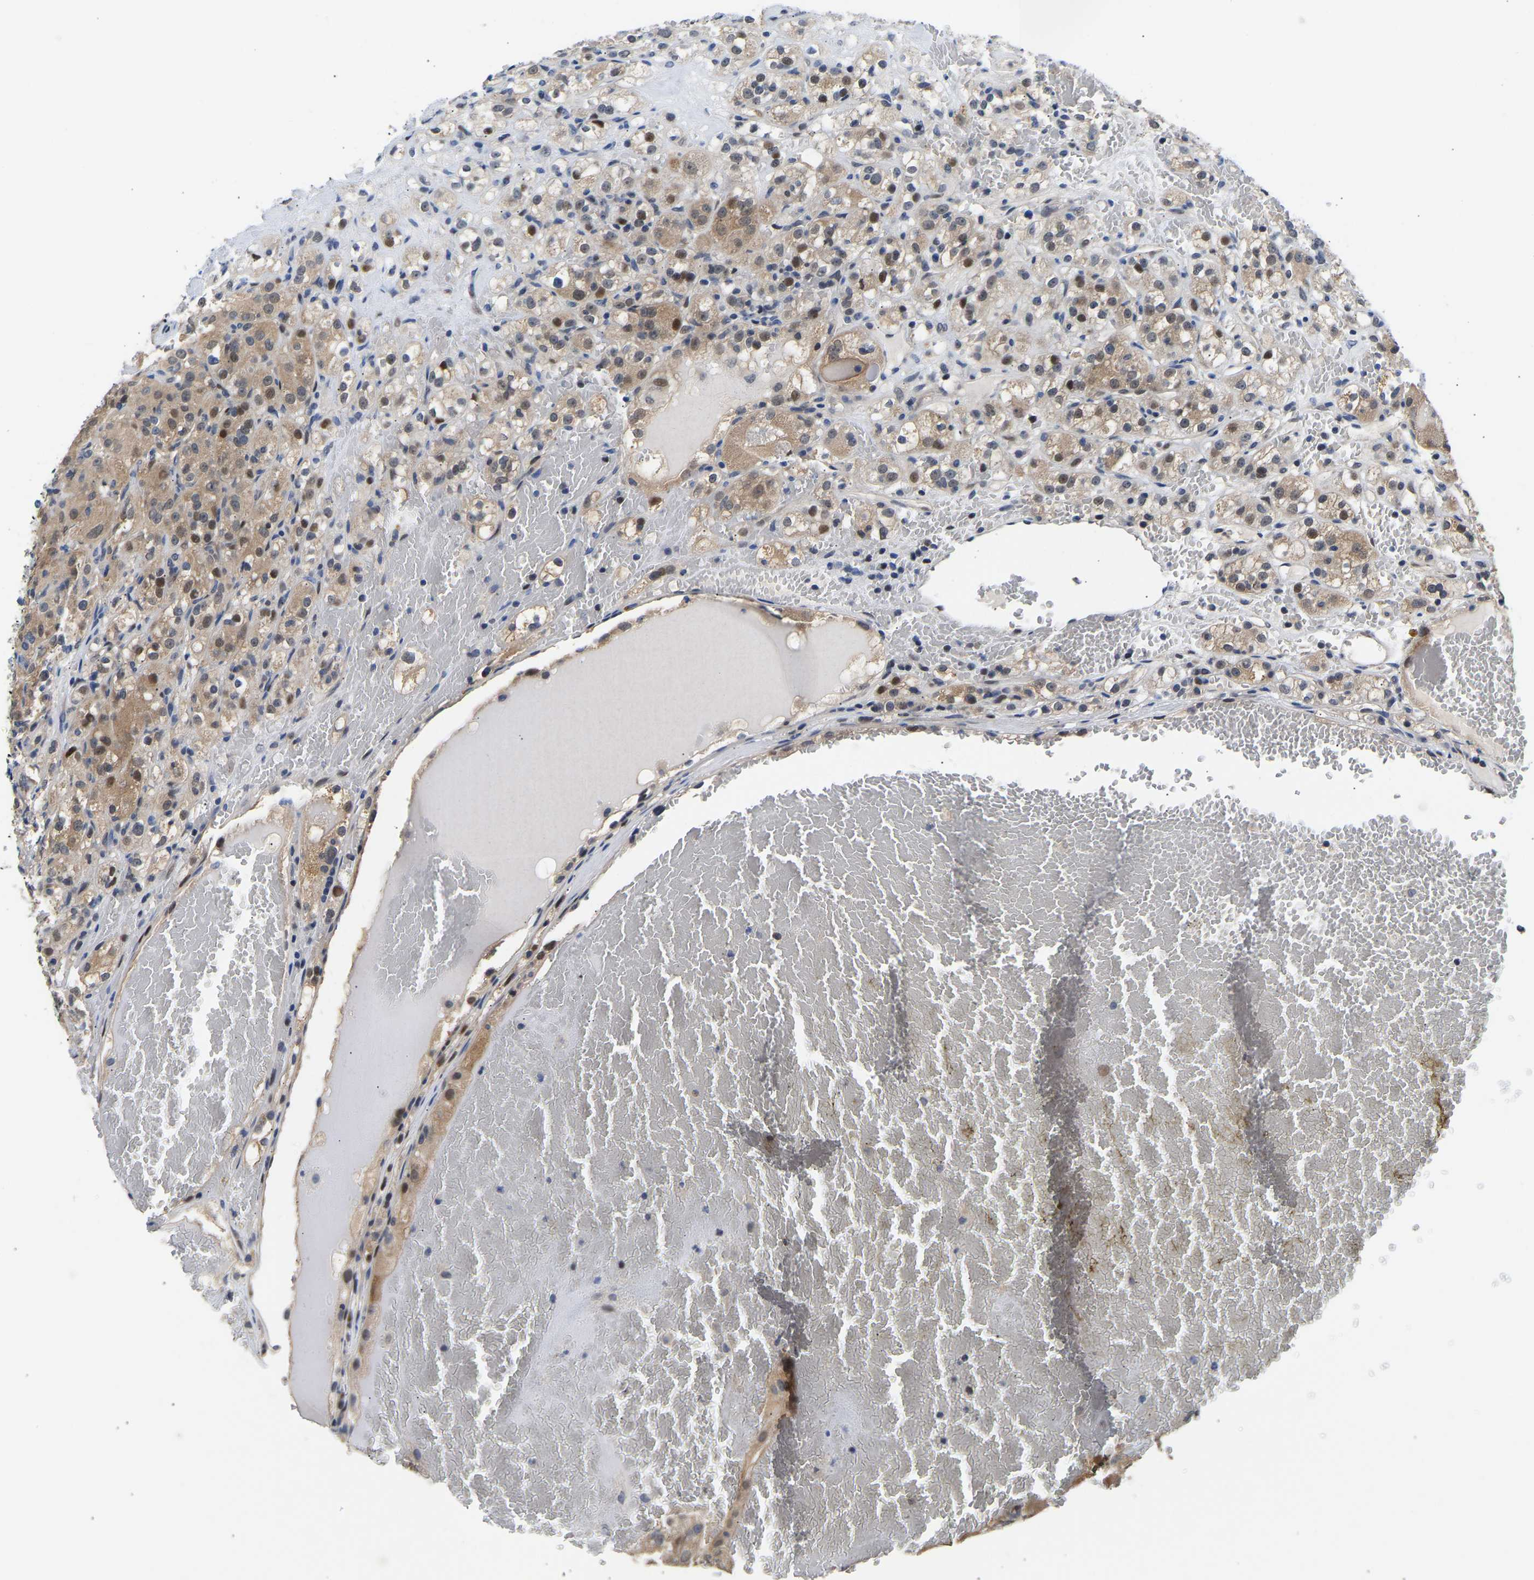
{"staining": {"intensity": "moderate", "quantity": "<25%", "location": "nuclear"}, "tissue": "renal cancer", "cell_type": "Tumor cells", "image_type": "cancer", "snomed": [{"axis": "morphology", "description": "Normal tissue, NOS"}, {"axis": "morphology", "description": "Adenocarcinoma, NOS"}, {"axis": "topography", "description": "Kidney"}], "caption": "Approximately <25% of tumor cells in renal cancer (adenocarcinoma) exhibit moderate nuclear protein positivity as visualized by brown immunohistochemical staining.", "gene": "PTRHD1", "patient": {"sex": "male", "age": 61}}